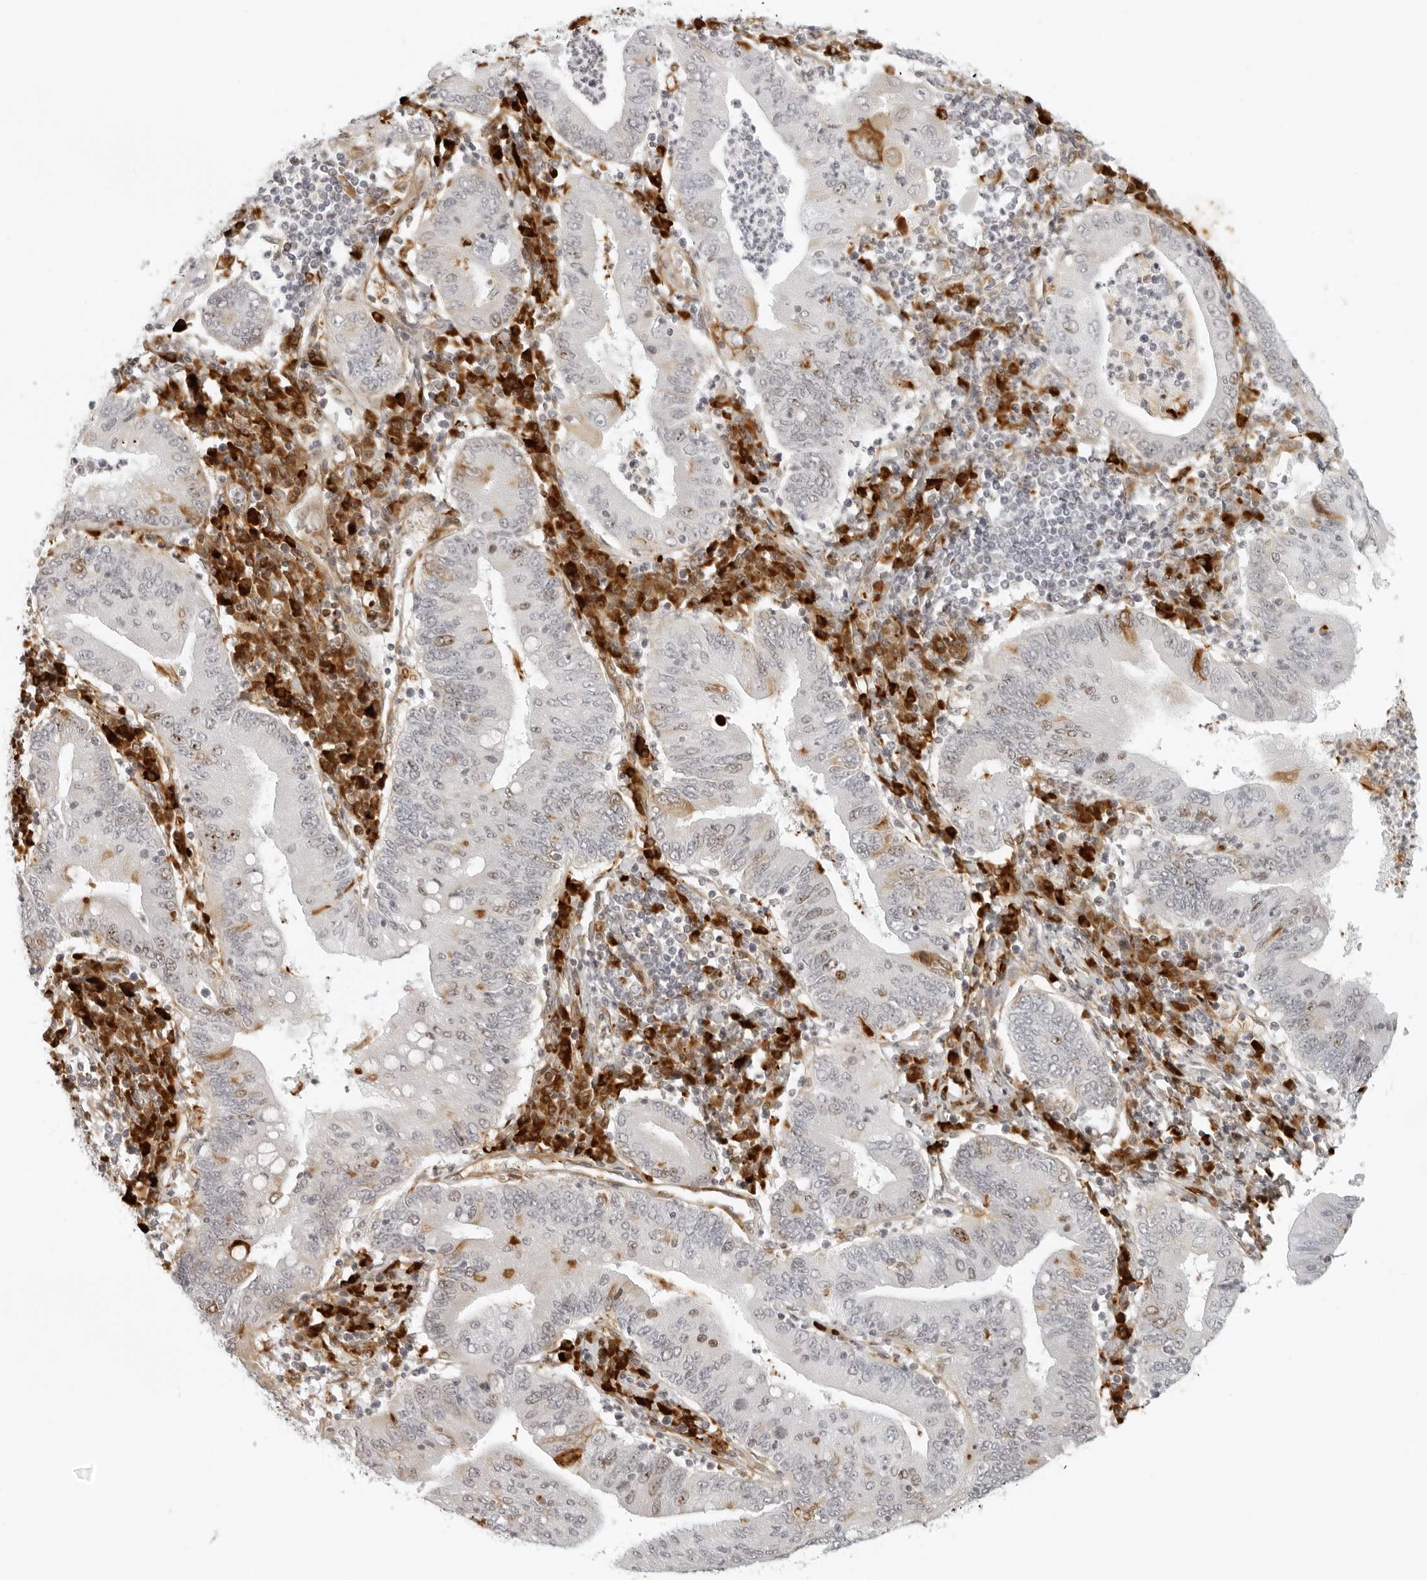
{"staining": {"intensity": "moderate", "quantity": "<25%", "location": "nuclear"}, "tissue": "stomach cancer", "cell_type": "Tumor cells", "image_type": "cancer", "snomed": [{"axis": "morphology", "description": "Normal tissue, NOS"}, {"axis": "morphology", "description": "Adenocarcinoma, NOS"}, {"axis": "topography", "description": "Esophagus"}, {"axis": "topography", "description": "Stomach, upper"}, {"axis": "topography", "description": "Peripheral nerve tissue"}], "caption": "This is an image of IHC staining of stomach cancer (adenocarcinoma), which shows moderate expression in the nuclear of tumor cells.", "gene": "ZNF678", "patient": {"sex": "male", "age": 62}}